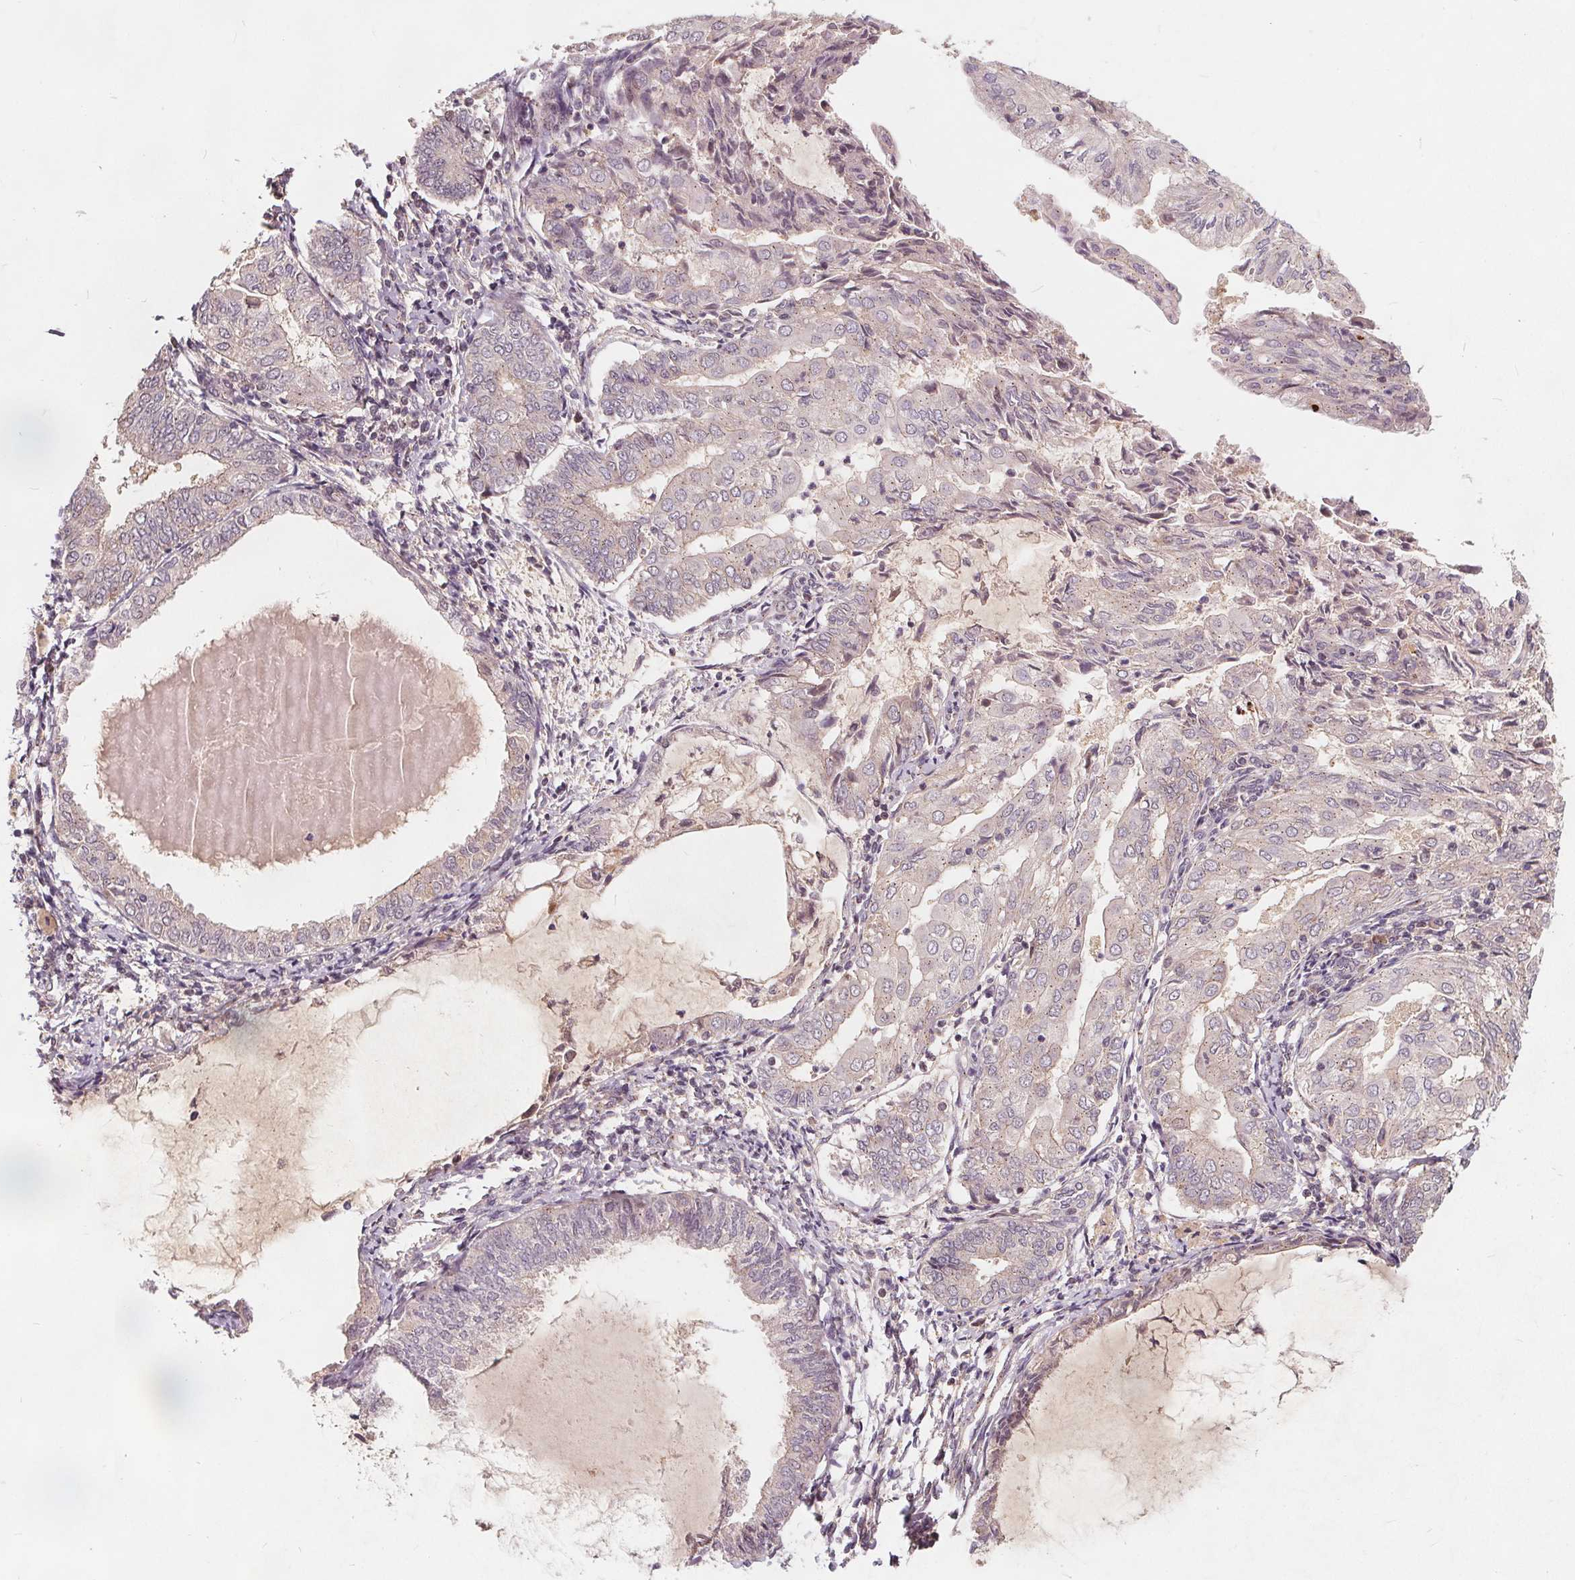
{"staining": {"intensity": "negative", "quantity": "none", "location": "none"}, "tissue": "endometrial cancer", "cell_type": "Tumor cells", "image_type": "cancer", "snomed": [{"axis": "morphology", "description": "Adenocarcinoma, NOS"}, {"axis": "topography", "description": "Endometrium"}], "caption": "This is an immunohistochemistry image of human adenocarcinoma (endometrial). There is no positivity in tumor cells.", "gene": "CSNK1G2", "patient": {"sex": "female", "age": 68}}